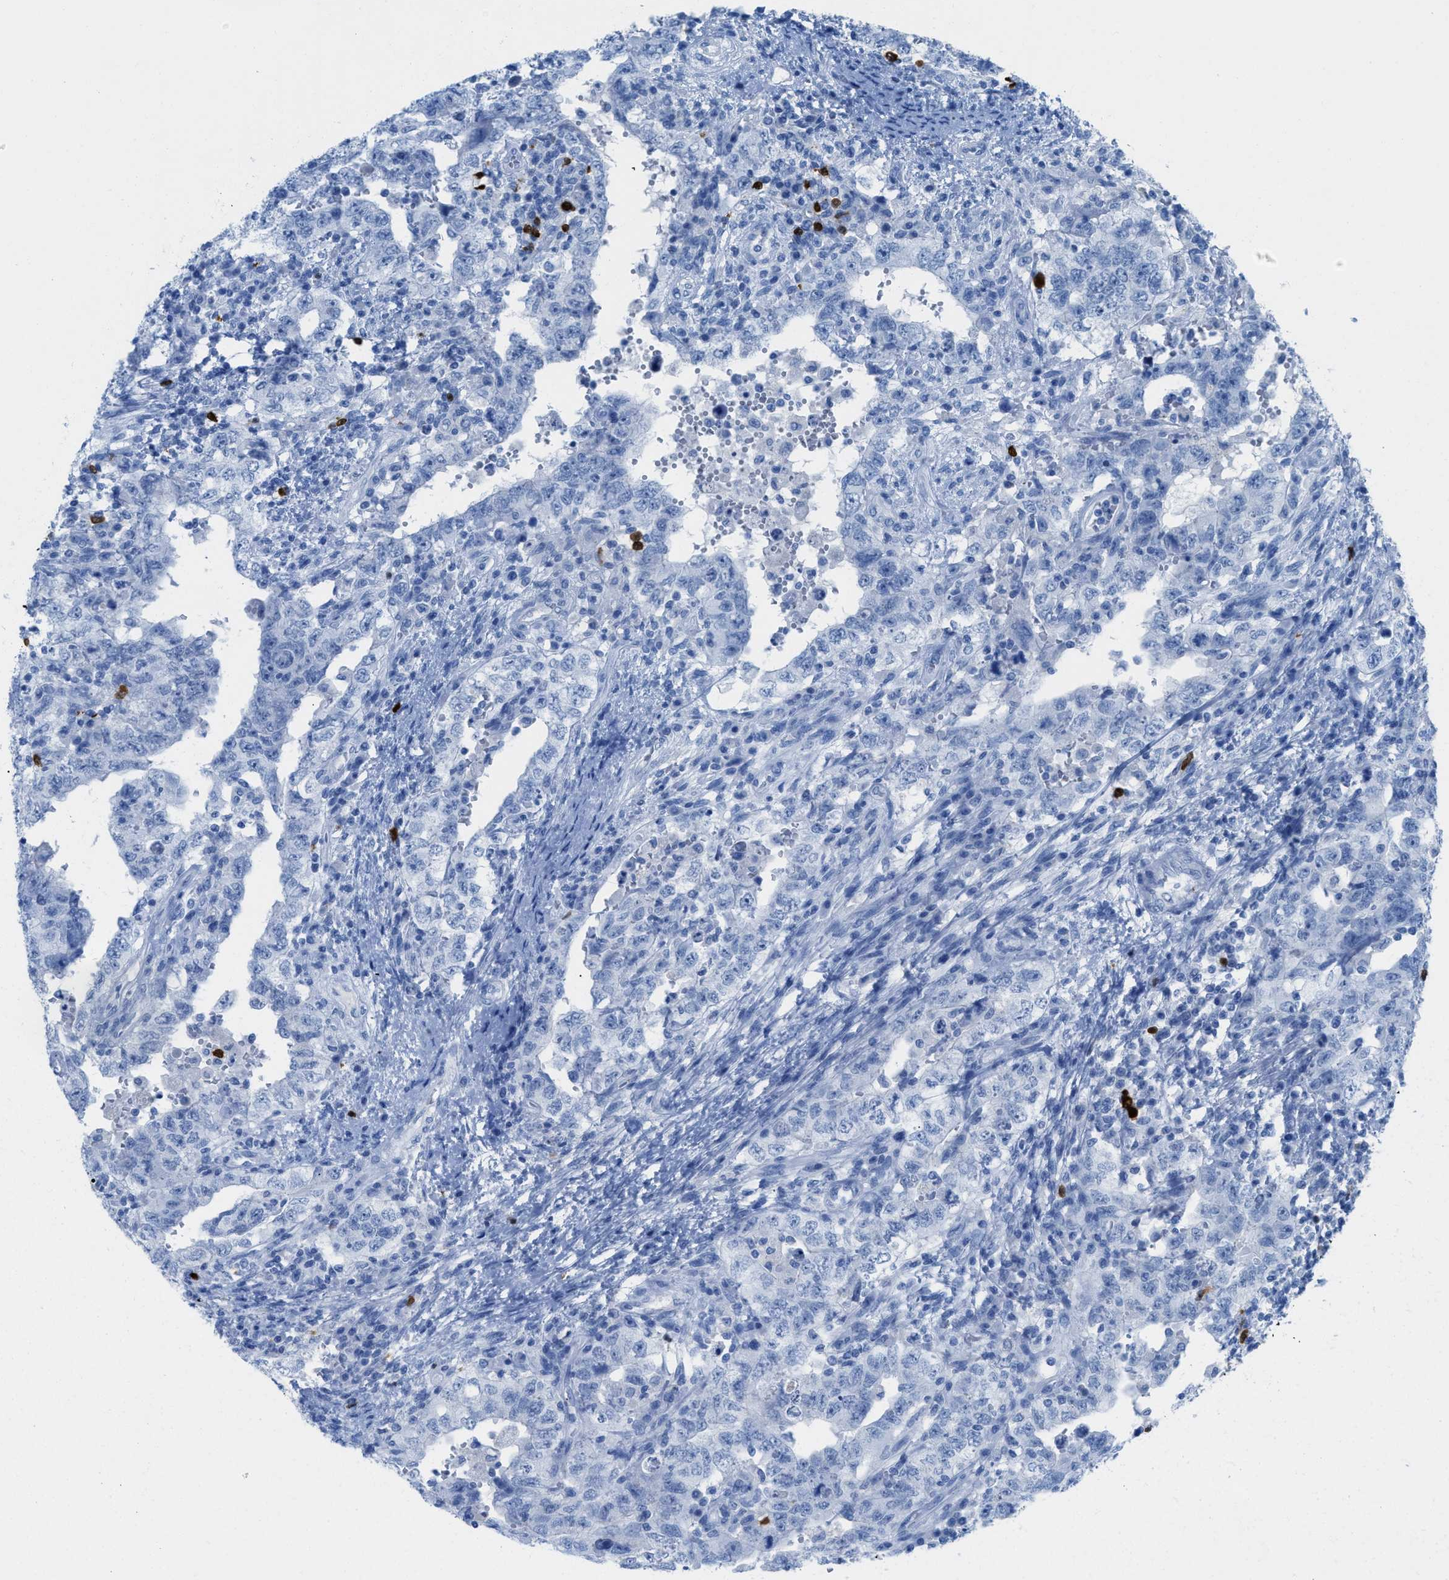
{"staining": {"intensity": "negative", "quantity": "none", "location": "none"}, "tissue": "testis cancer", "cell_type": "Tumor cells", "image_type": "cancer", "snomed": [{"axis": "morphology", "description": "Carcinoma, Embryonal, NOS"}, {"axis": "topography", "description": "Testis"}], "caption": "This is an immunohistochemistry (IHC) histopathology image of embryonal carcinoma (testis). There is no positivity in tumor cells.", "gene": "TCL1A", "patient": {"sex": "male", "age": 26}}